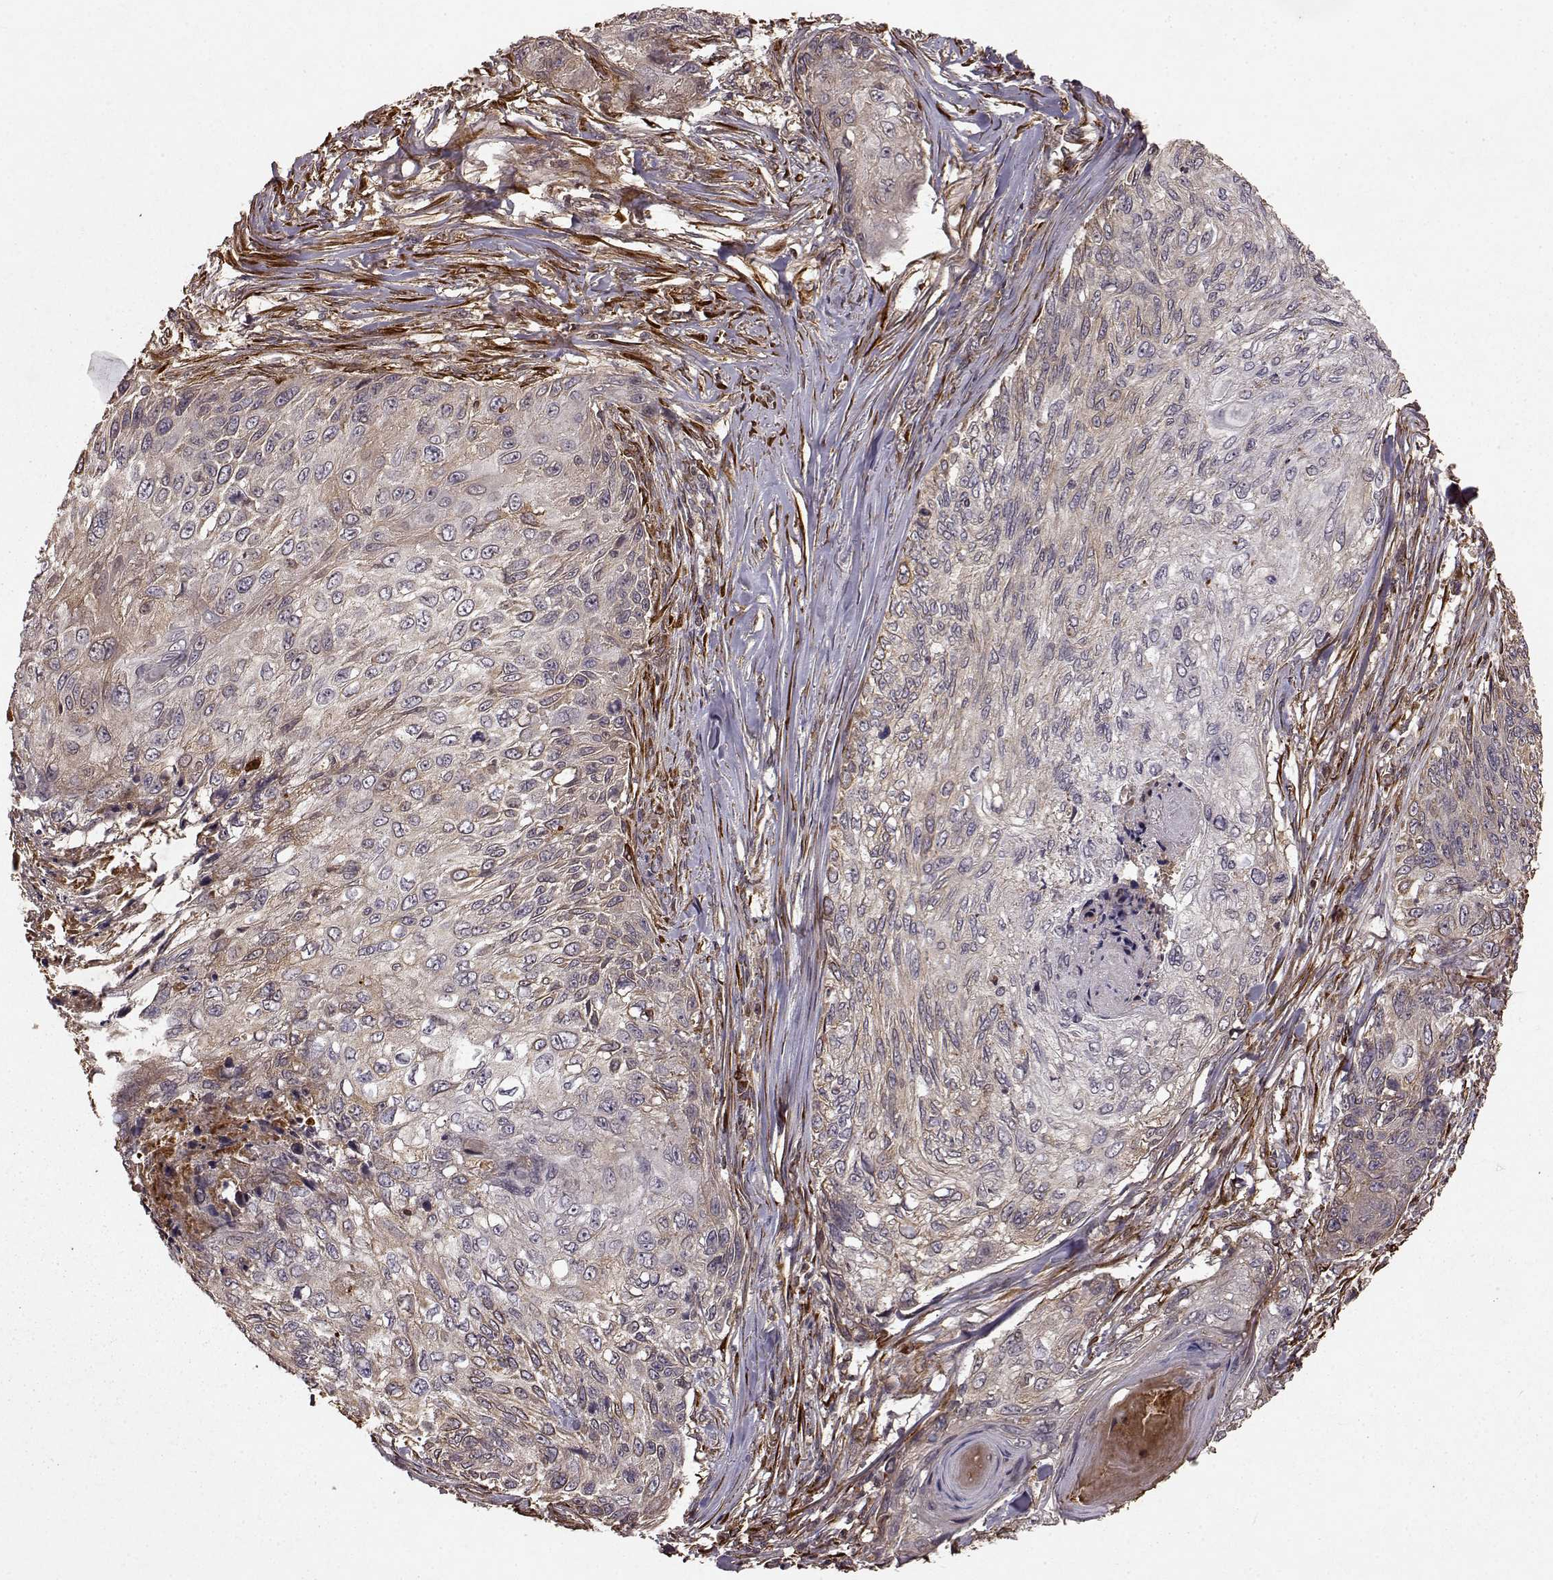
{"staining": {"intensity": "moderate", "quantity": "<25%", "location": "cytoplasmic/membranous"}, "tissue": "skin cancer", "cell_type": "Tumor cells", "image_type": "cancer", "snomed": [{"axis": "morphology", "description": "Squamous cell carcinoma, NOS"}, {"axis": "topography", "description": "Skin"}], "caption": "Skin cancer (squamous cell carcinoma) stained with immunohistochemistry (IHC) demonstrates moderate cytoplasmic/membranous staining in approximately <25% of tumor cells.", "gene": "FSTL1", "patient": {"sex": "male", "age": 92}}